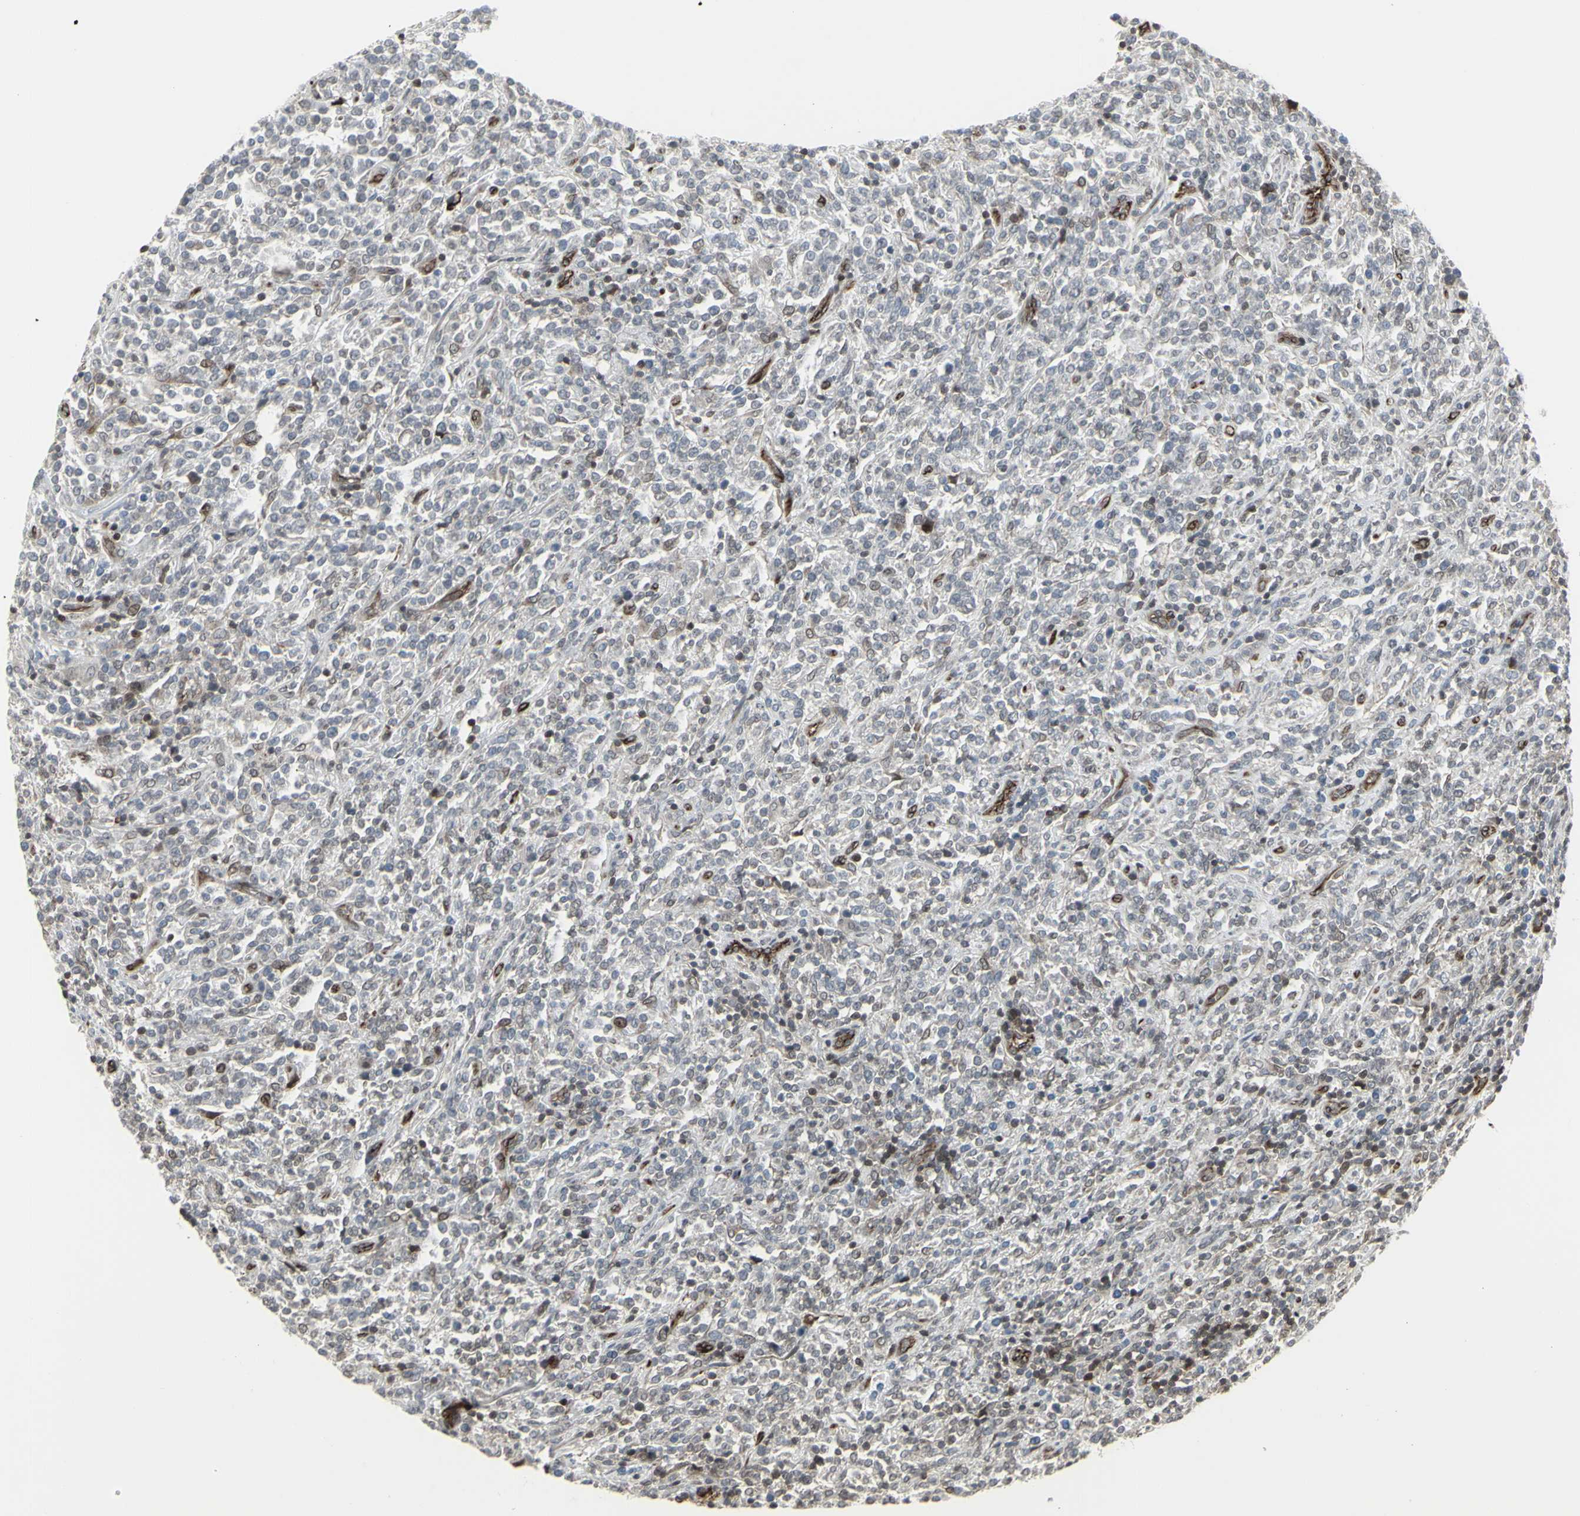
{"staining": {"intensity": "weak", "quantity": "<25%", "location": "cytoplasmic/membranous,nuclear"}, "tissue": "lymphoma", "cell_type": "Tumor cells", "image_type": "cancer", "snomed": [{"axis": "morphology", "description": "Malignant lymphoma, non-Hodgkin's type, High grade"}, {"axis": "topography", "description": "Soft tissue"}], "caption": "Immunohistochemistry (IHC) of human lymphoma reveals no expression in tumor cells. (DAB (3,3'-diaminobenzidine) IHC visualized using brightfield microscopy, high magnification).", "gene": "DTX3L", "patient": {"sex": "male", "age": 18}}